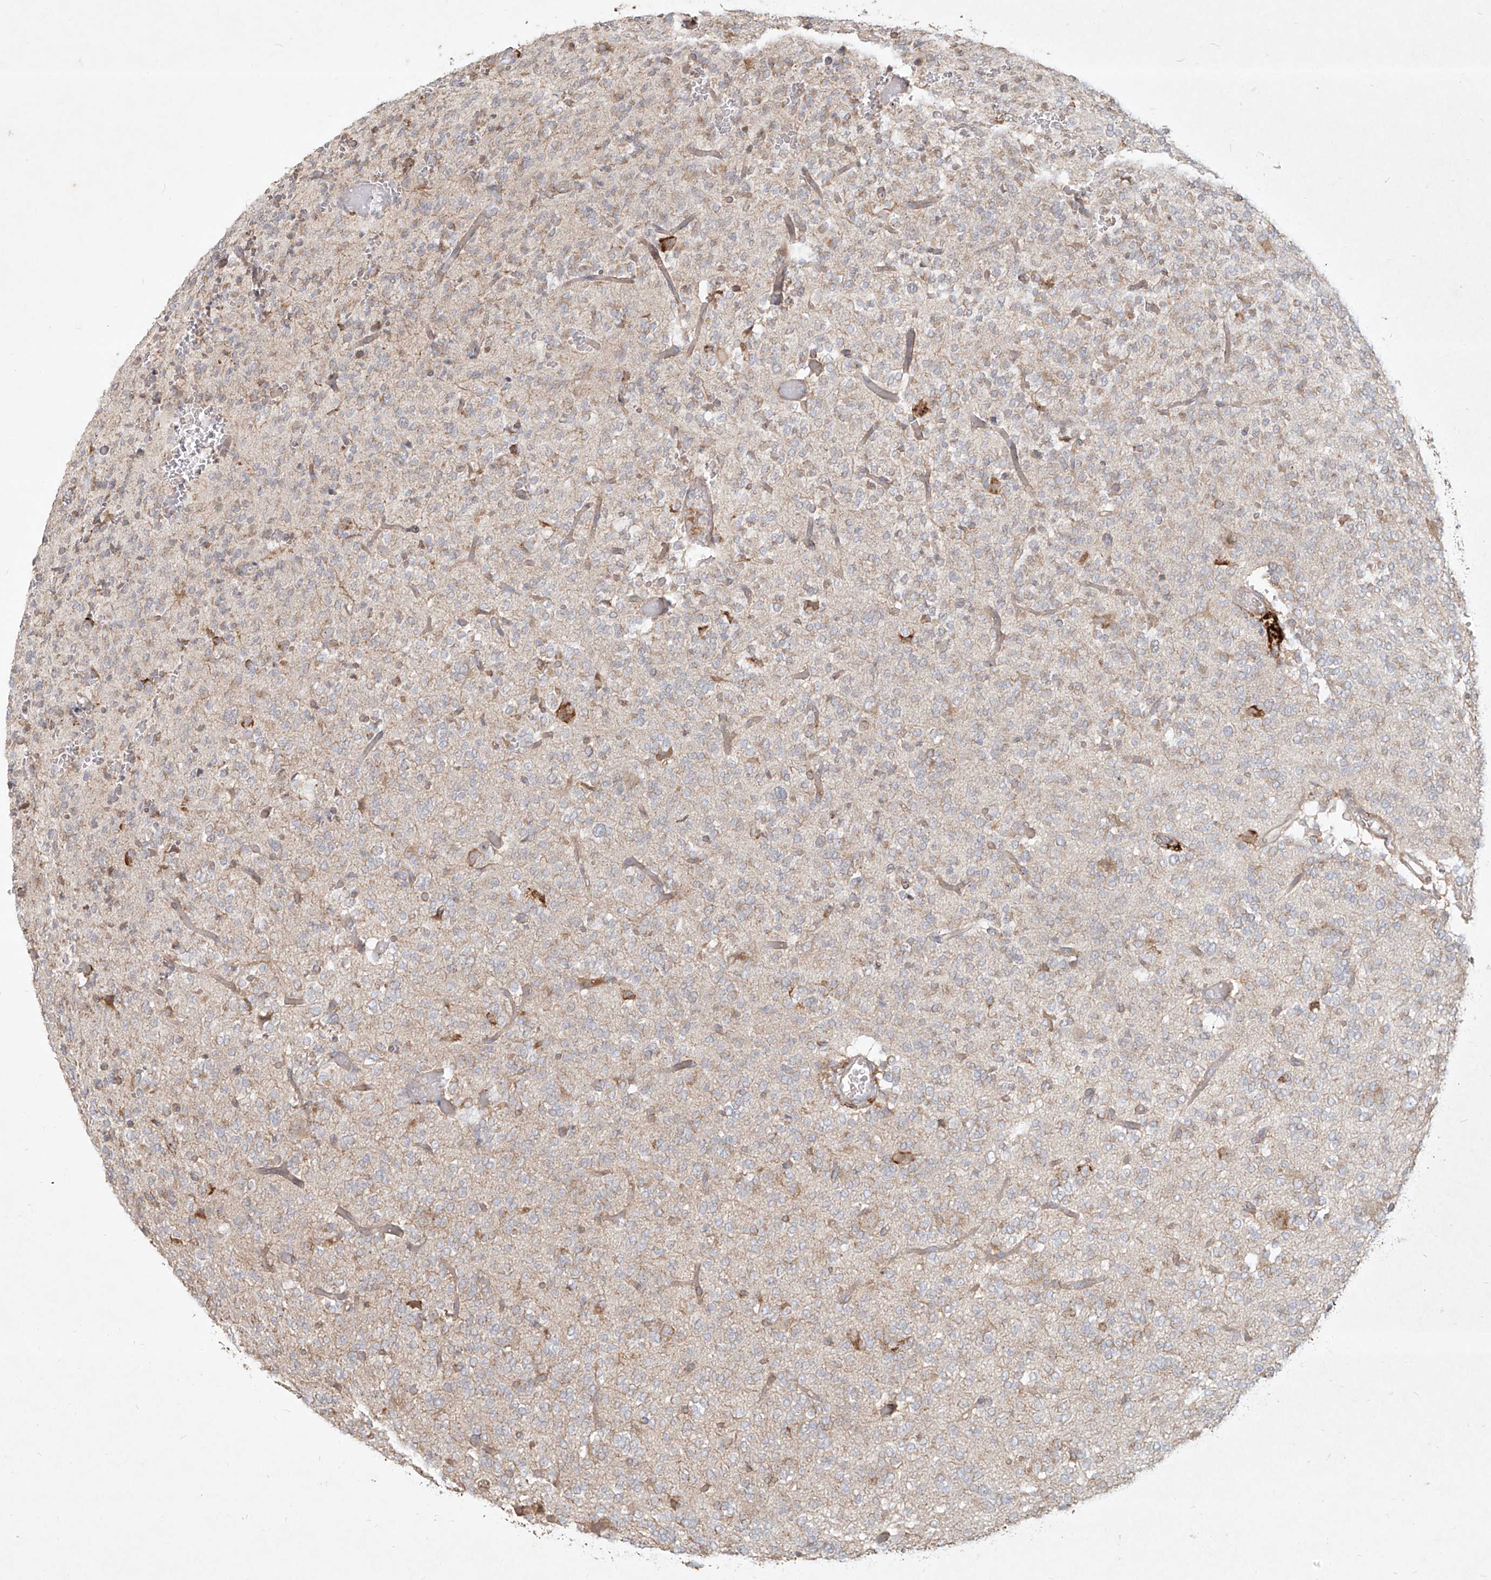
{"staining": {"intensity": "weak", "quantity": "<25%", "location": "cytoplasmic/membranous"}, "tissue": "glioma", "cell_type": "Tumor cells", "image_type": "cancer", "snomed": [{"axis": "morphology", "description": "Glioma, malignant, Low grade"}, {"axis": "topography", "description": "Brain"}], "caption": "Immunohistochemistry histopathology image of neoplastic tissue: human malignant low-grade glioma stained with DAB displays no significant protein positivity in tumor cells.", "gene": "CD209", "patient": {"sex": "male", "age": 38}}